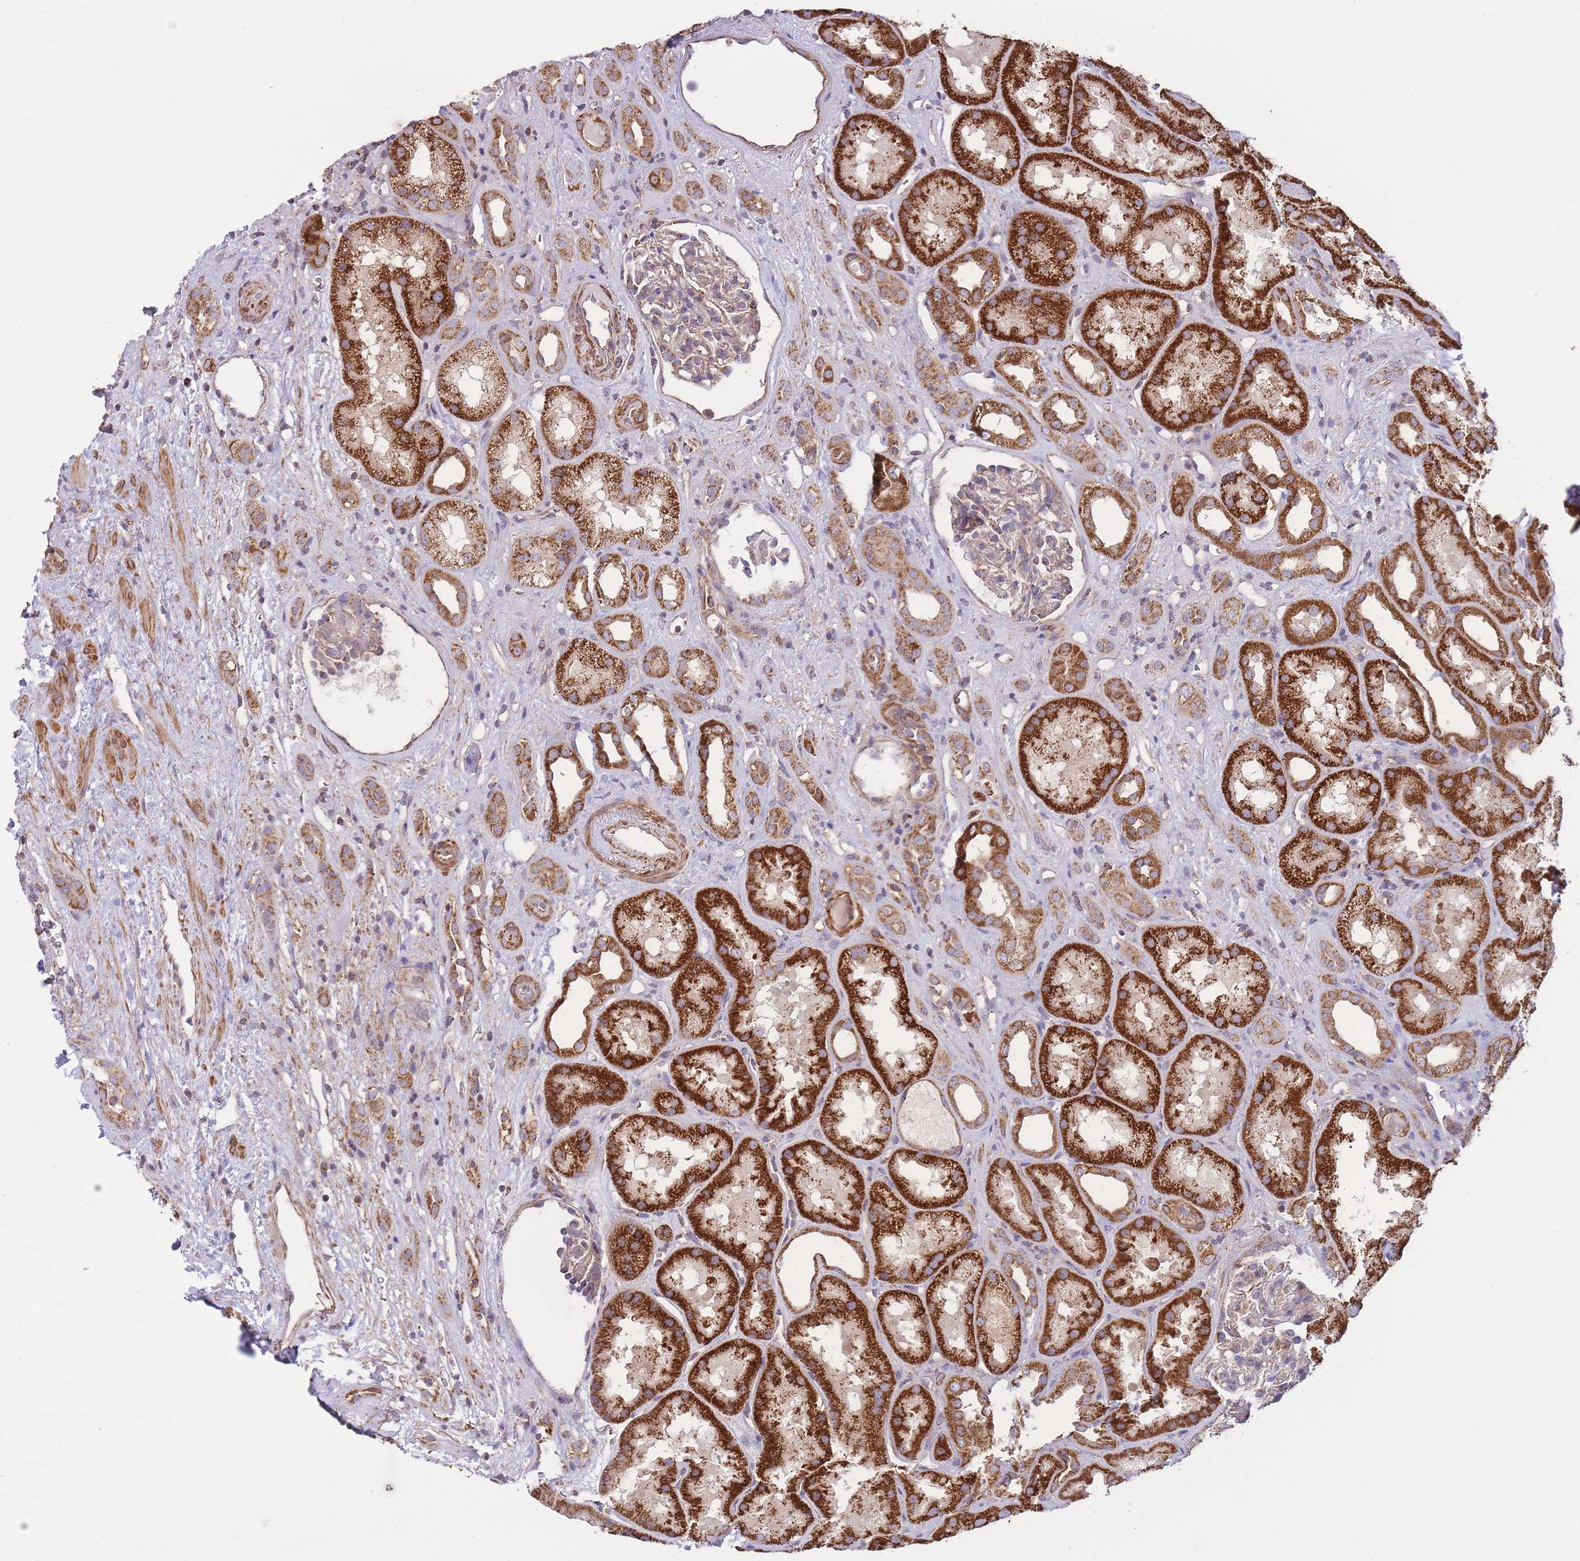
{"staining": {"intensity": "moderate", "quantity": "<25%", "location": "cytoplasmic/membranous"}, "tissue": "kidney", "cell_type": "Cells in glomeruli", "image_type": "normal", "snomed": [{"axis": "morphology", "description": "Normal tissue, NOS"}, {"axis": "topography", "description": "Kidney"}], "caption": "High-power microscopy captured an immunohistochemistry (IHC) micrograph of normal kidney, revealing moderate cytoplasmic/membranous staining in approximately <25% of cells in glomeruli. (DAB (3,3'-diaminobenzidine) IHC, brown staining for protein, blue staining for nuclei).", "gene": "KIF16B", "patient": {"sex": "male", "age": 61}}